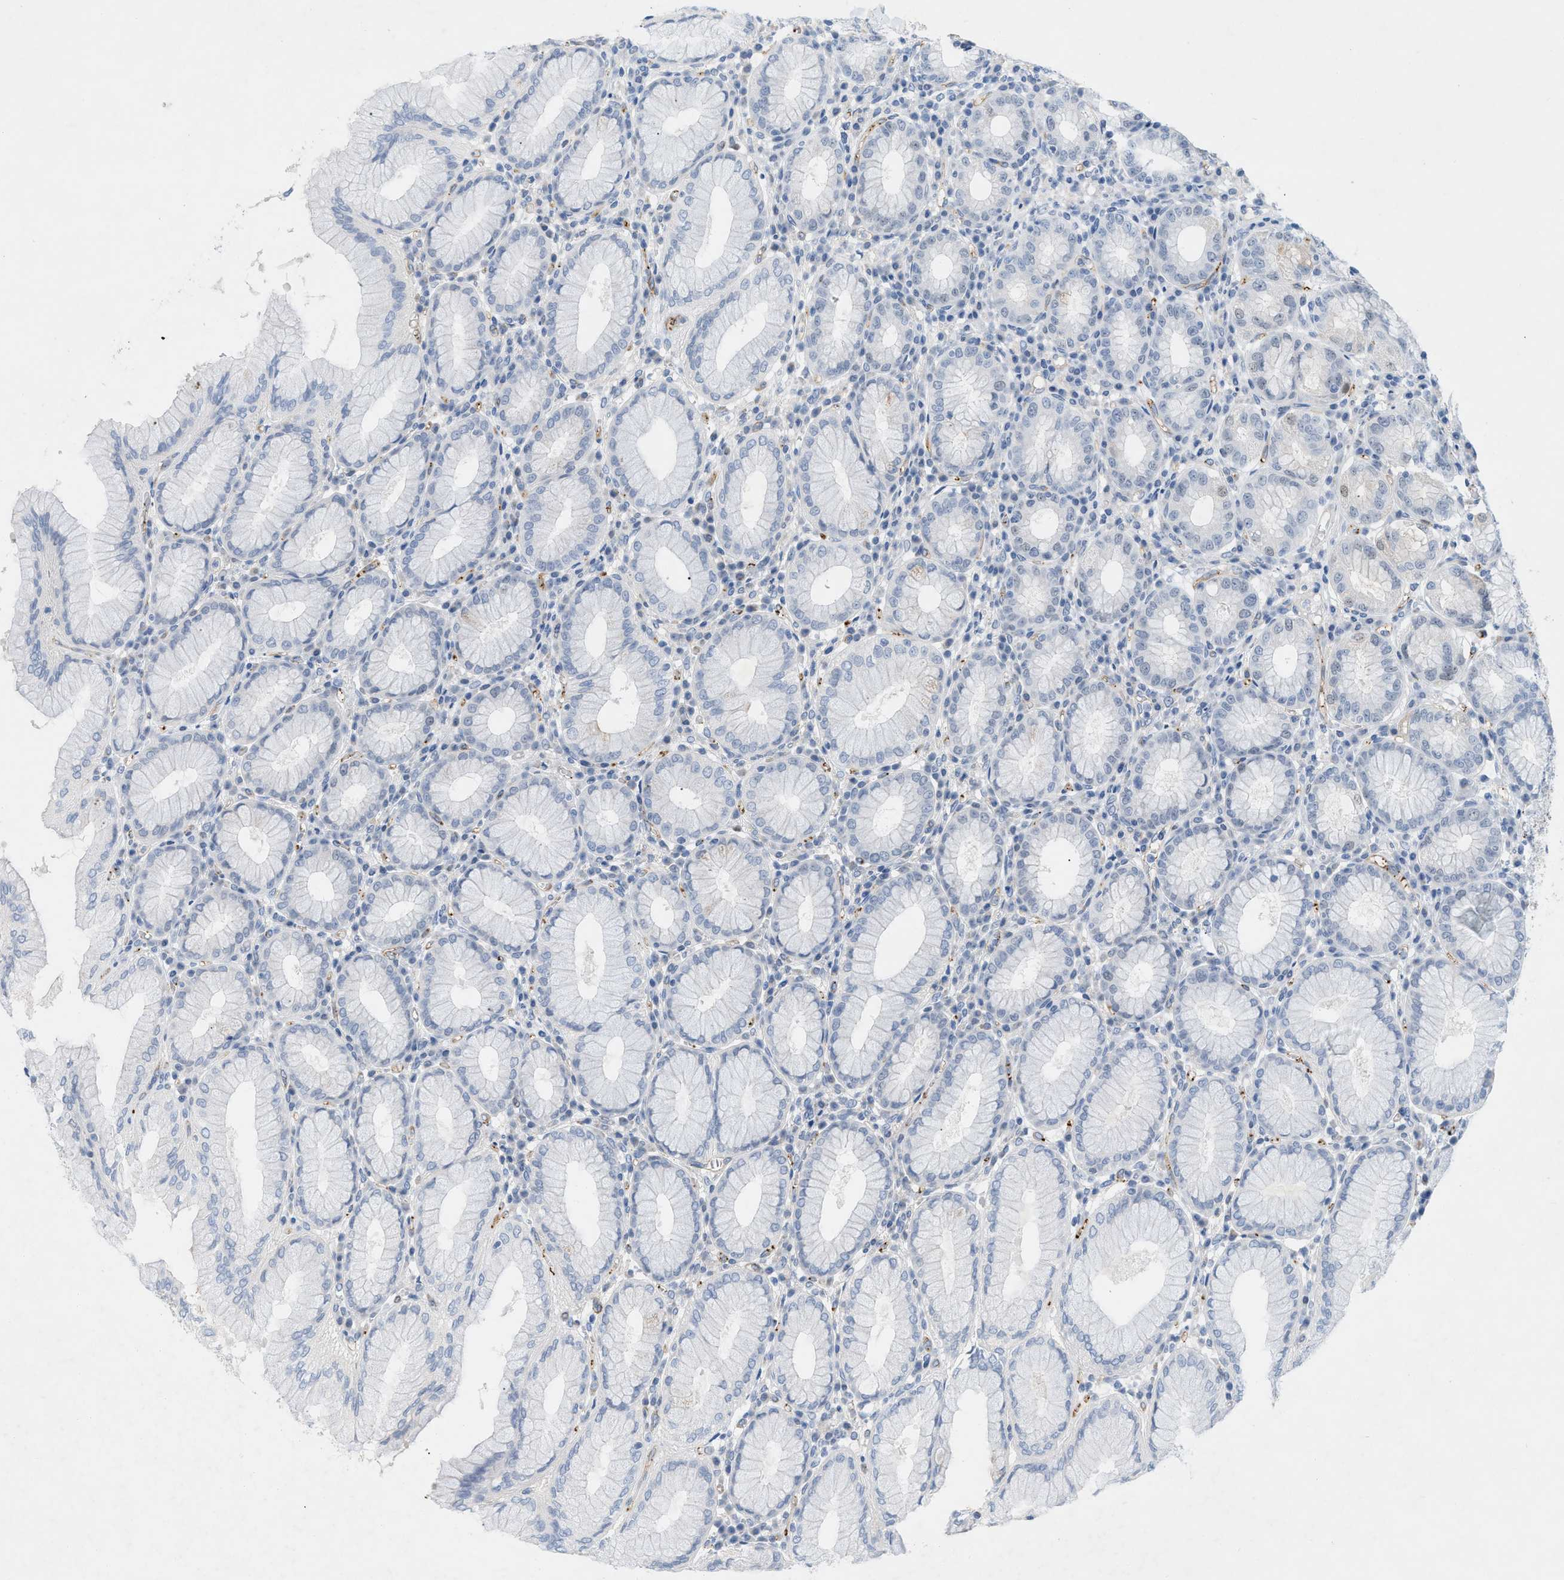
{"staining": {"intensity": "weak", "quantity": "<25%", "location": "nuclear"}, "tissue": "stomach", "cell_type": "Glandular cells", "image_type": "normal", "snomed": [{"axis": "morphology", "description": "Normal tissue, NOS"}, {"axis": "topography", "description": "Stomach"}, {"axis": "topography", "description": "Stomach, lower"}], "caption": "IHC image of benign stomach: stomach stained with DAB (3,3'-diaminobenzidine) demonstrates no significant protein staining in glandular cells.", "gene": "HLTF", "patient": {"sex": "female", "age": 56}}